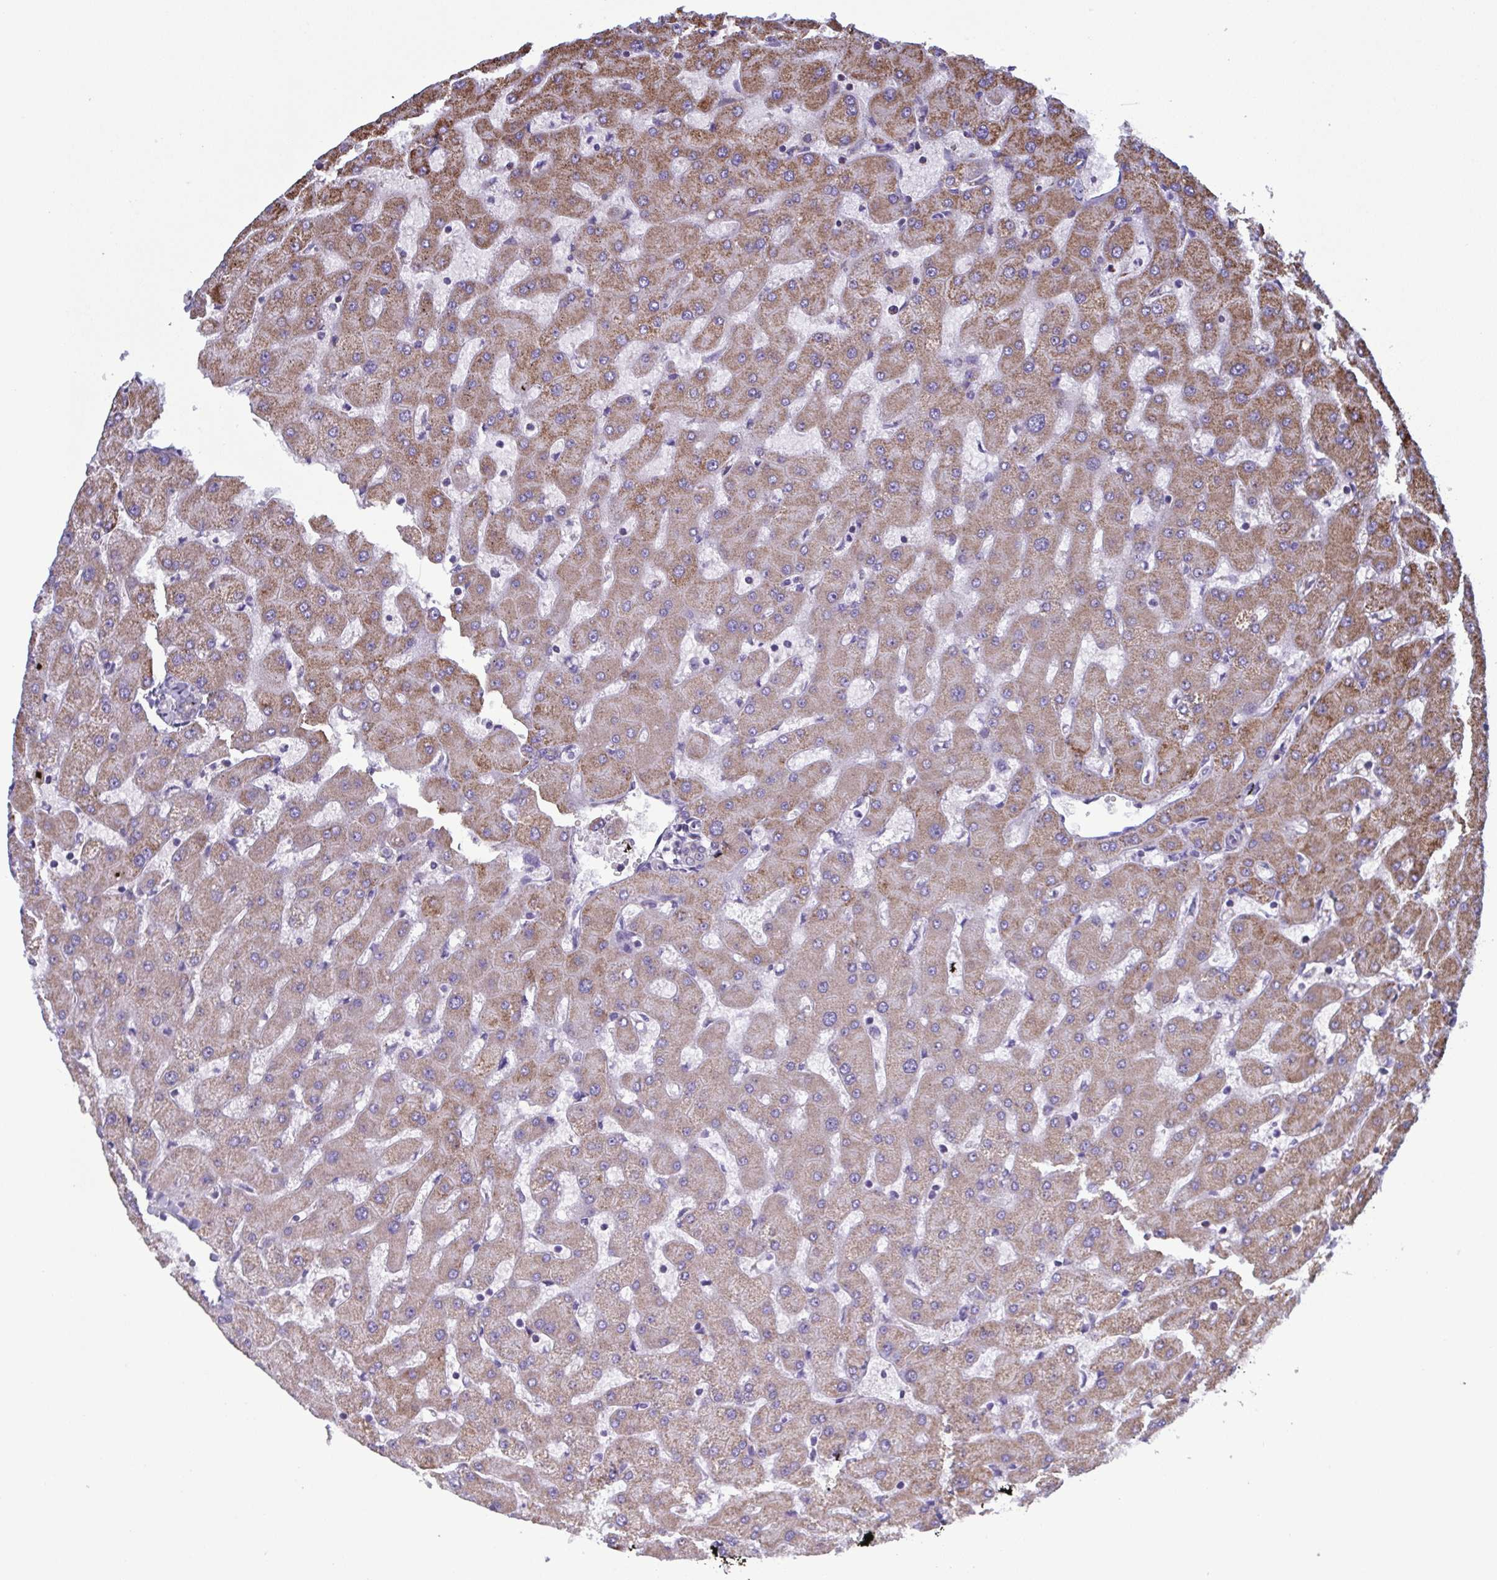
{"staining": {"intensity": "negative", "quantity": "none", "location": "none"}, "tissue": "liver", "cell_type": "Cholangiocytes", "image_type": "normal", "snomed": [{"axis": "morphology", "description": "Normal tissue, NOS"}, {"axis": "topography", "description": "Liver"}], "caption": "Human liver stained for a protein using immunohistochemistry shows no expression in cholangiocytes.", "gene": "CSDE1", "patient": {"sex": "female", "age": 63}}